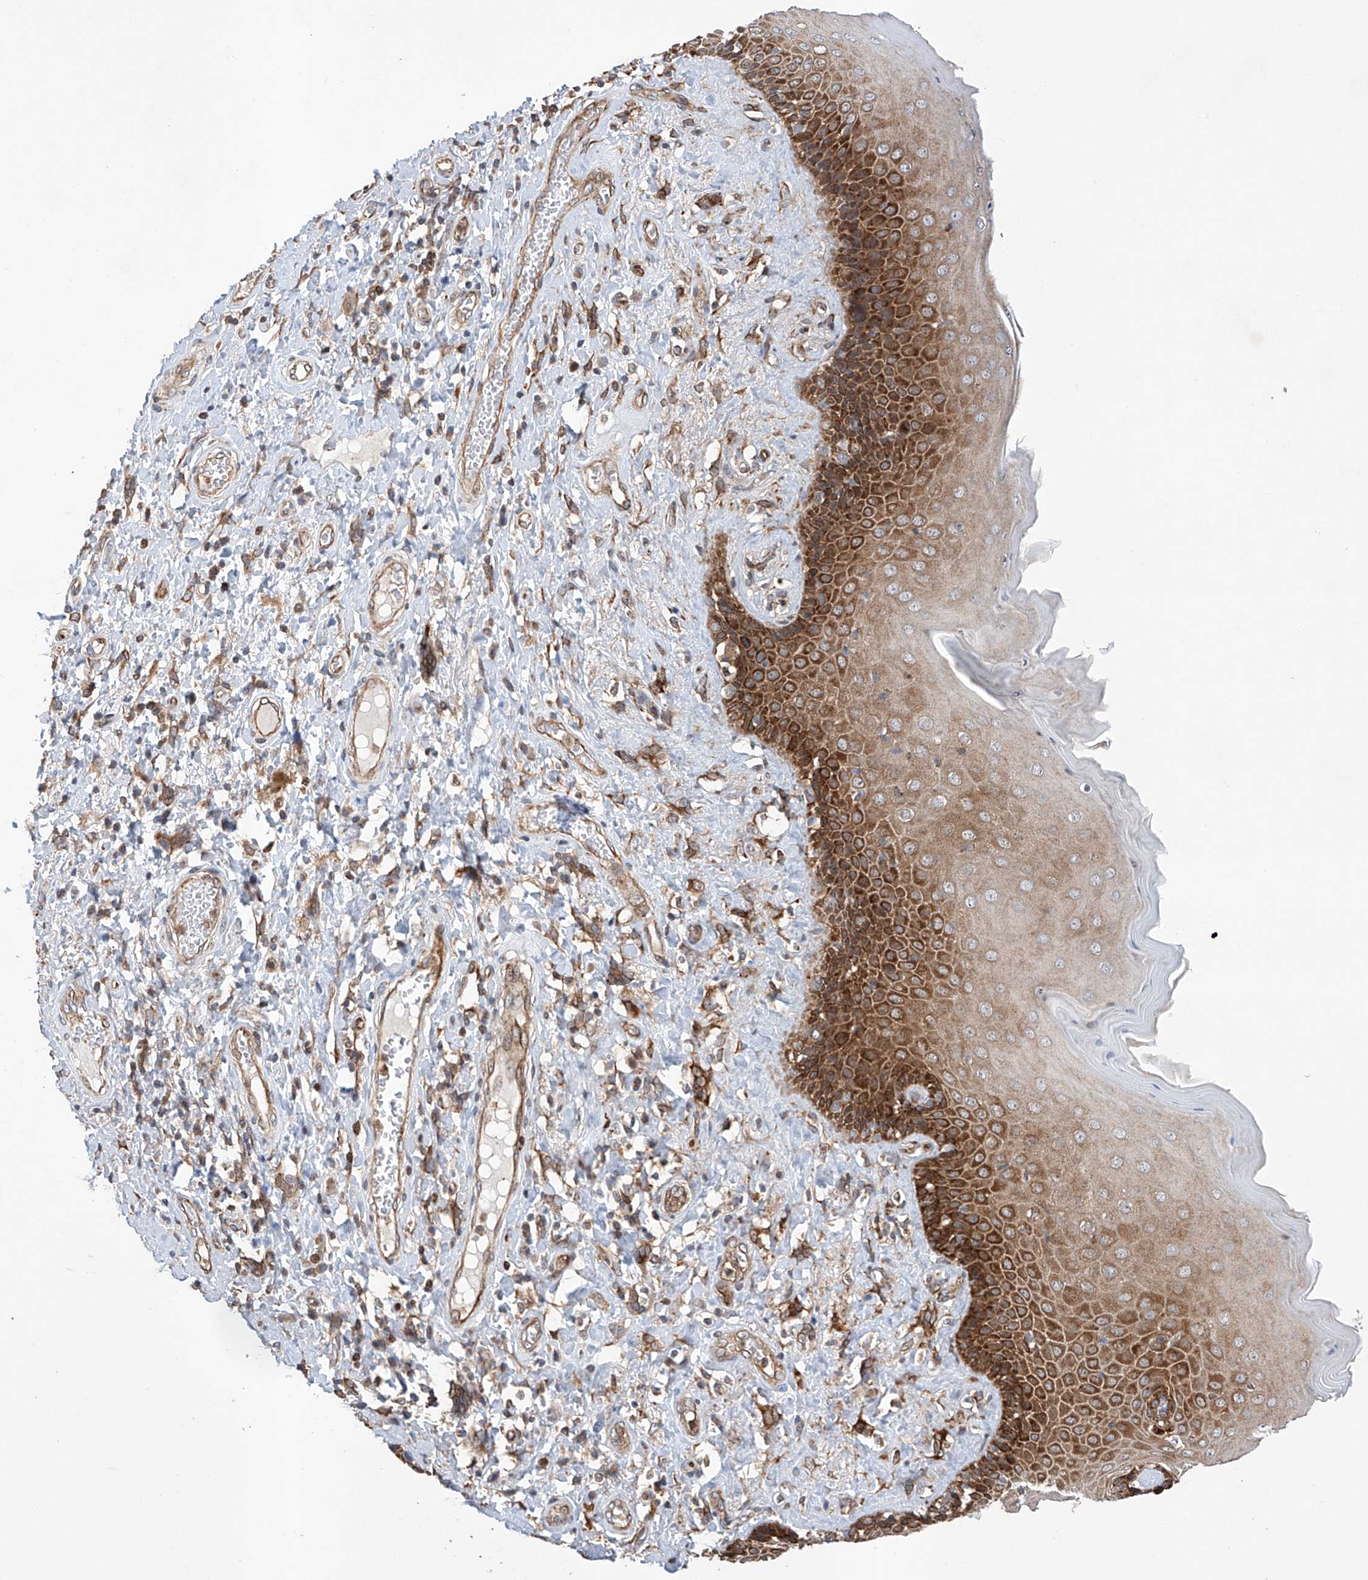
{"staining": {"intensity": "strong", "quantity": ">75%", "location": "cytoplasmic/membranous"}, "tissue": "skin", "cell_type": "Epidermal cells", "image_type": "normal", "snomed": [{"axis": "morphology", "description": "Normal tissue, NOS"}, {"axis": "topography", "description": "Anal"}], "caption": "Immunohistochemistry micrograph of normal skin stained for a protein (brown), which shows high levels of strong cytoplasmic/membranous positivity in approximately >75% of epidermal cells.", "gene": "TIMM23", "patient": {"sex": "male", "age": 69}}